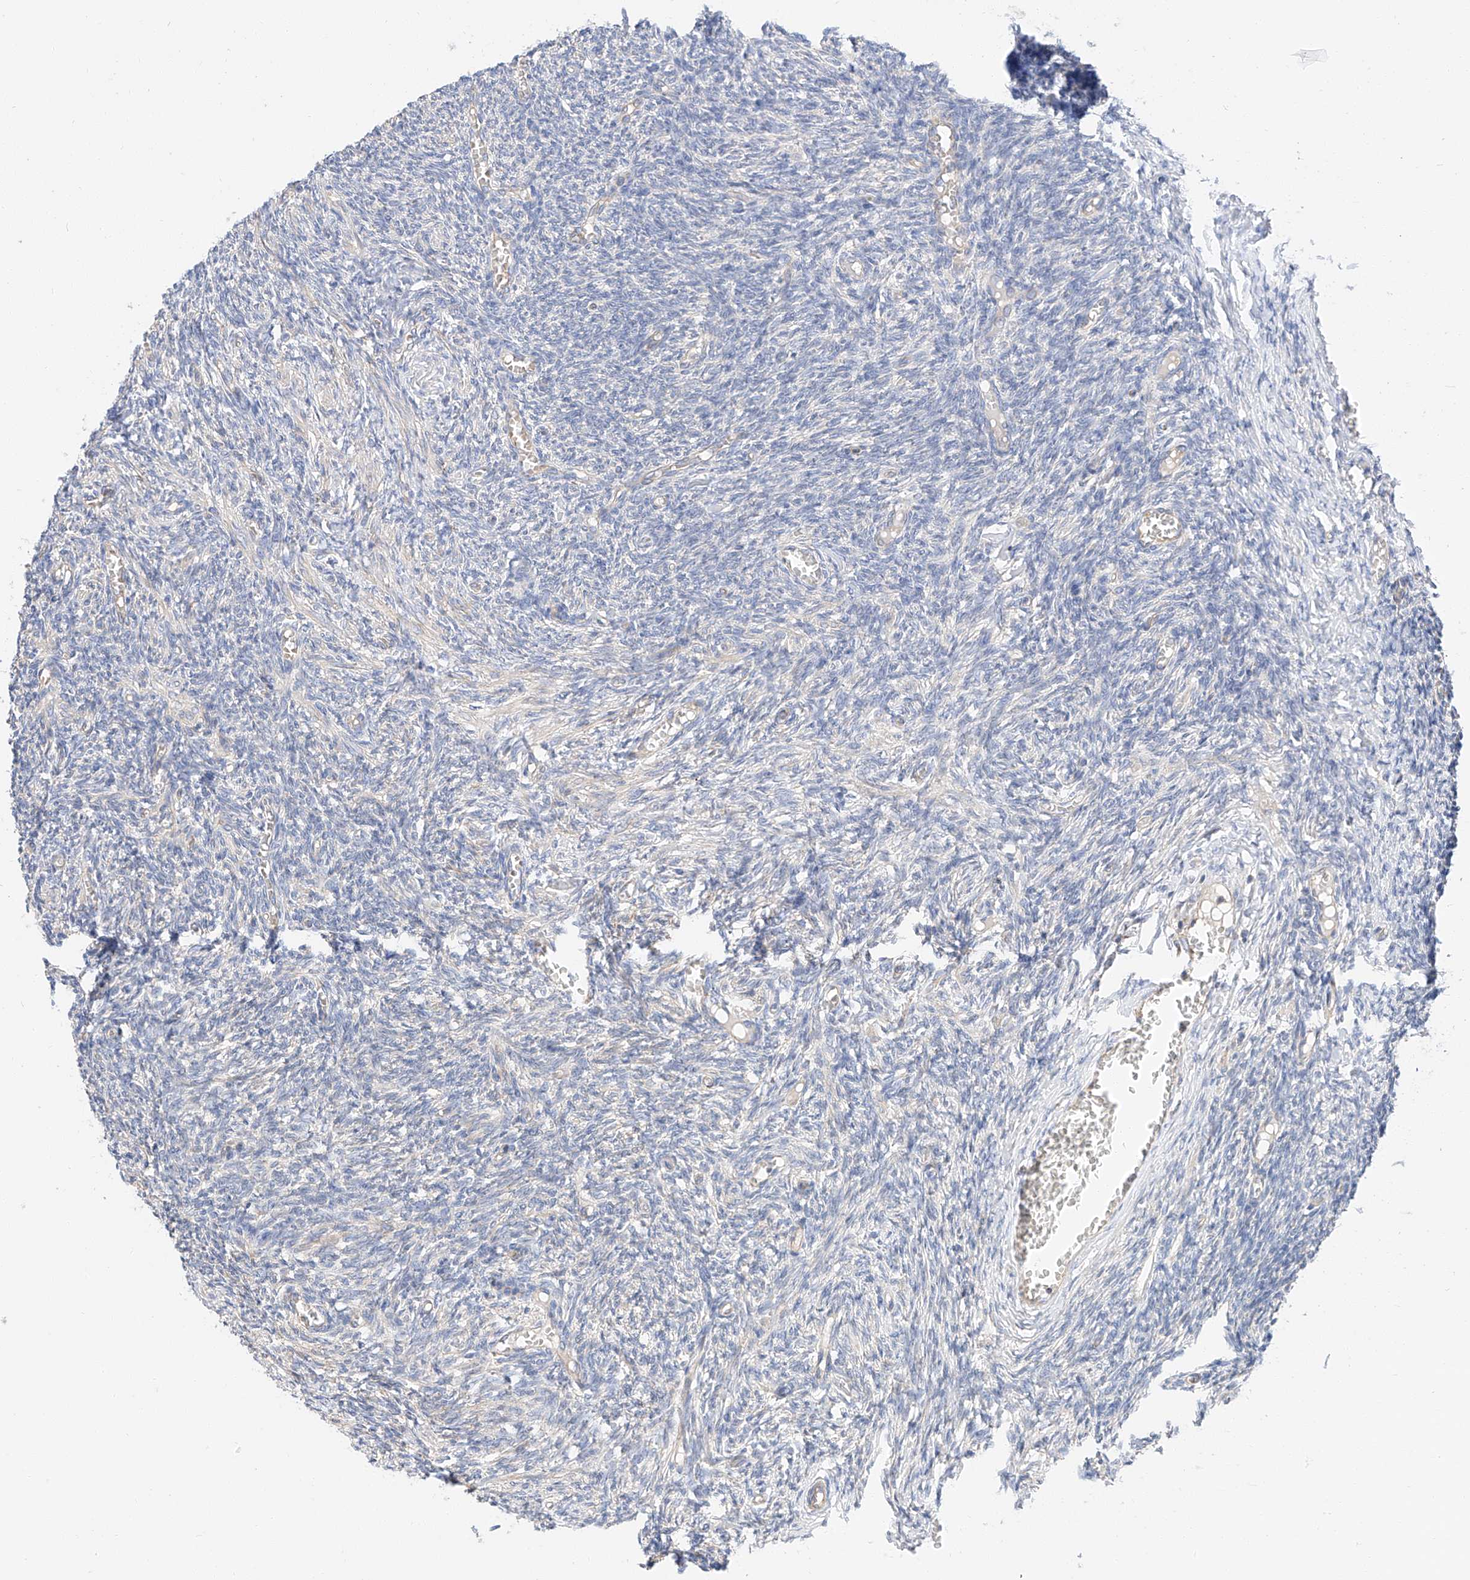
{"staining": {"intensity": "negative", "quantity": "none", "location": "none"}, "tissue": "ovary", "cell_type": "Follicle cells", "image_type": "normal", "snomed": [{"axis": "morphology", "description": "Normal tissue, NOS"}, {"axis": "topography", "description": "Ovary"}], "caption": "DAB (3,3'-diaminobenzidine) immunohistochemical staining of unremarkable human ovary demonstrates no significant staining in follicle cells.", "gene": "GLMN", "patient": {"sex": "female", "age": 27}}